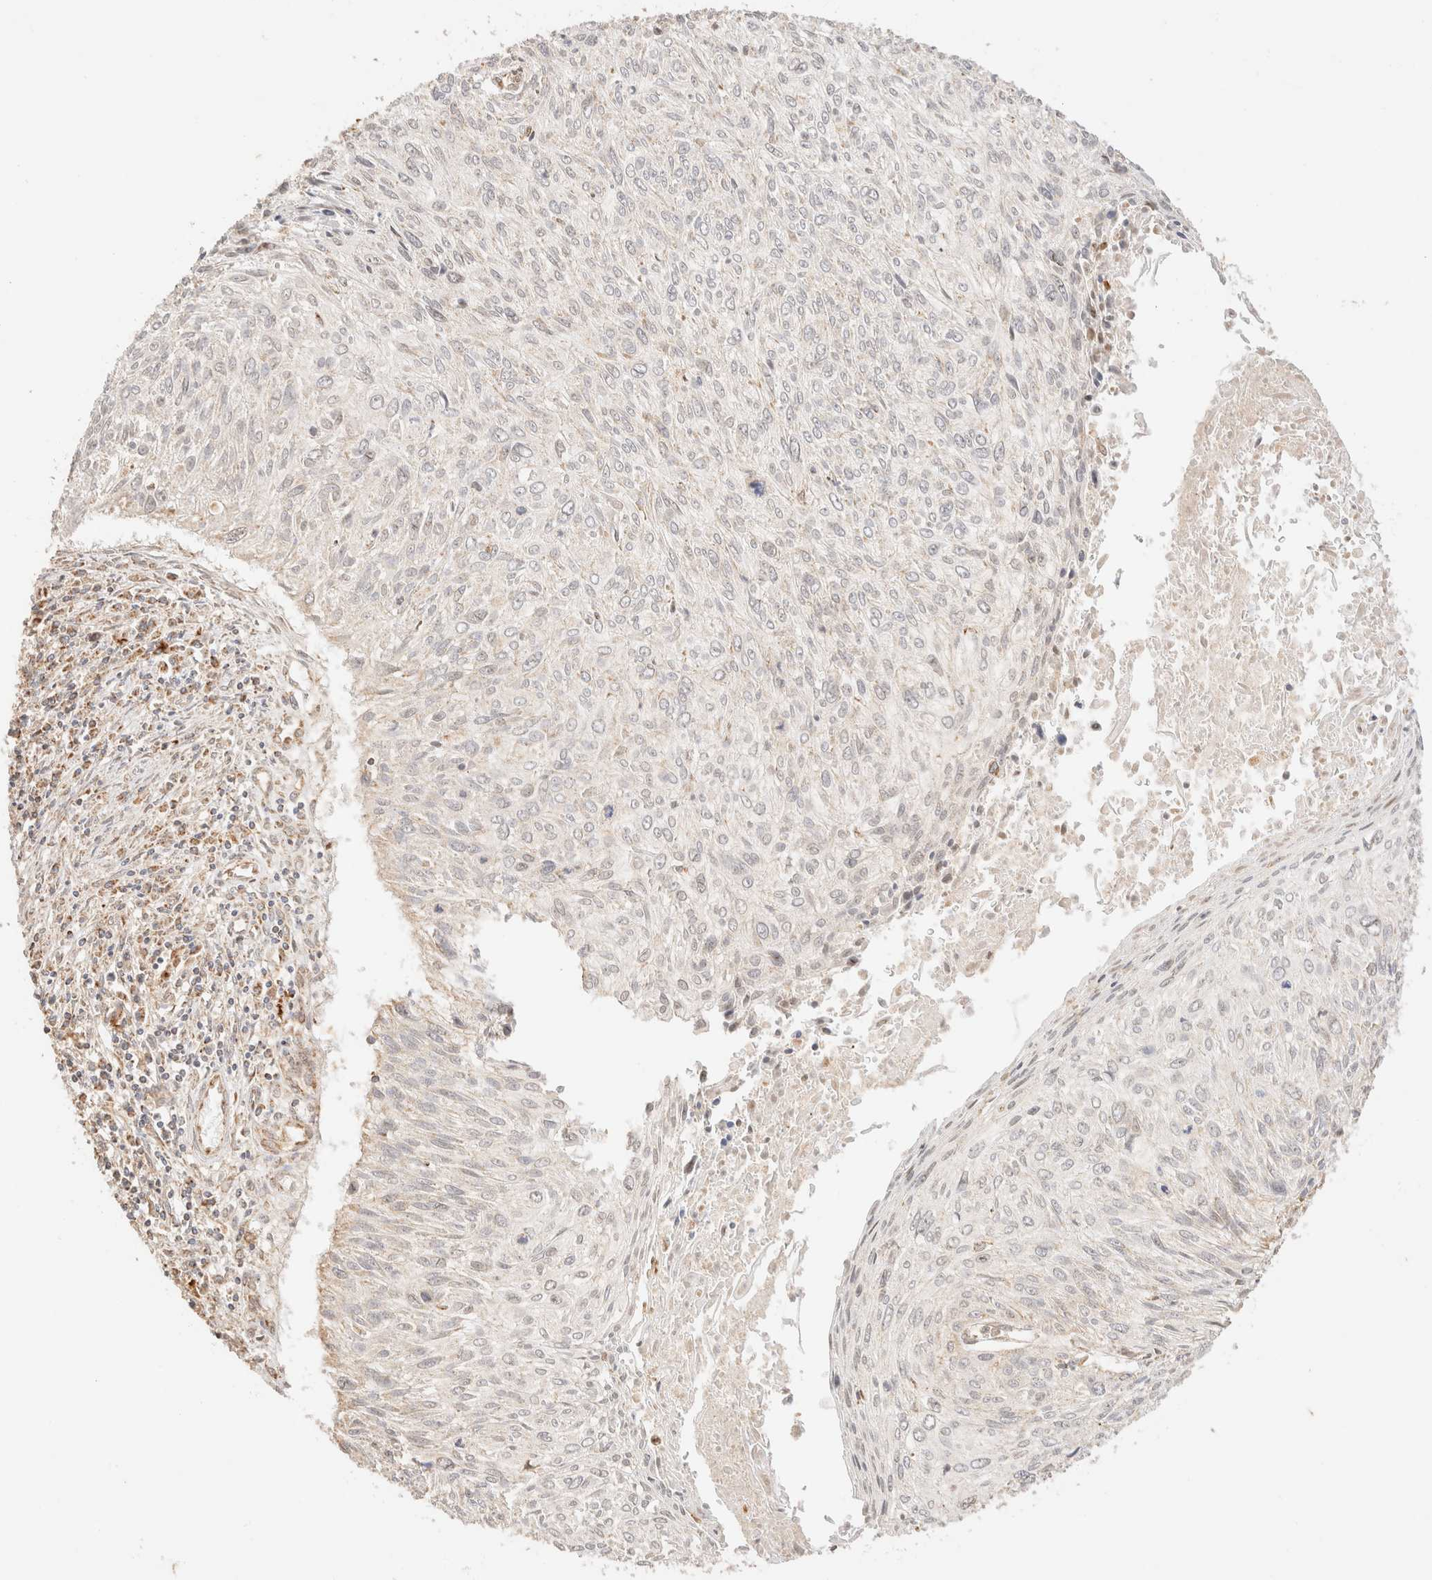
{"staining": {"intensity": "negative", "quantity": "none", "location": "none"}, "tissue": "cervical cancer", "cell_type": "Tumor cells", "image_type": "cancer", "snomed": [{"axis": "morphology", "description": "Squamous cell carcinoma, NOS"}, {"axis": "topography", "description": "Cervix"}], "caption": "The immunohistochemistry (IHC) micrograph has no significant expression in tumor cells of squamous cell carcinoma (cervical) tissue.", "gene": "TACO1", "patient": {"sex": "female", "age": 51}}